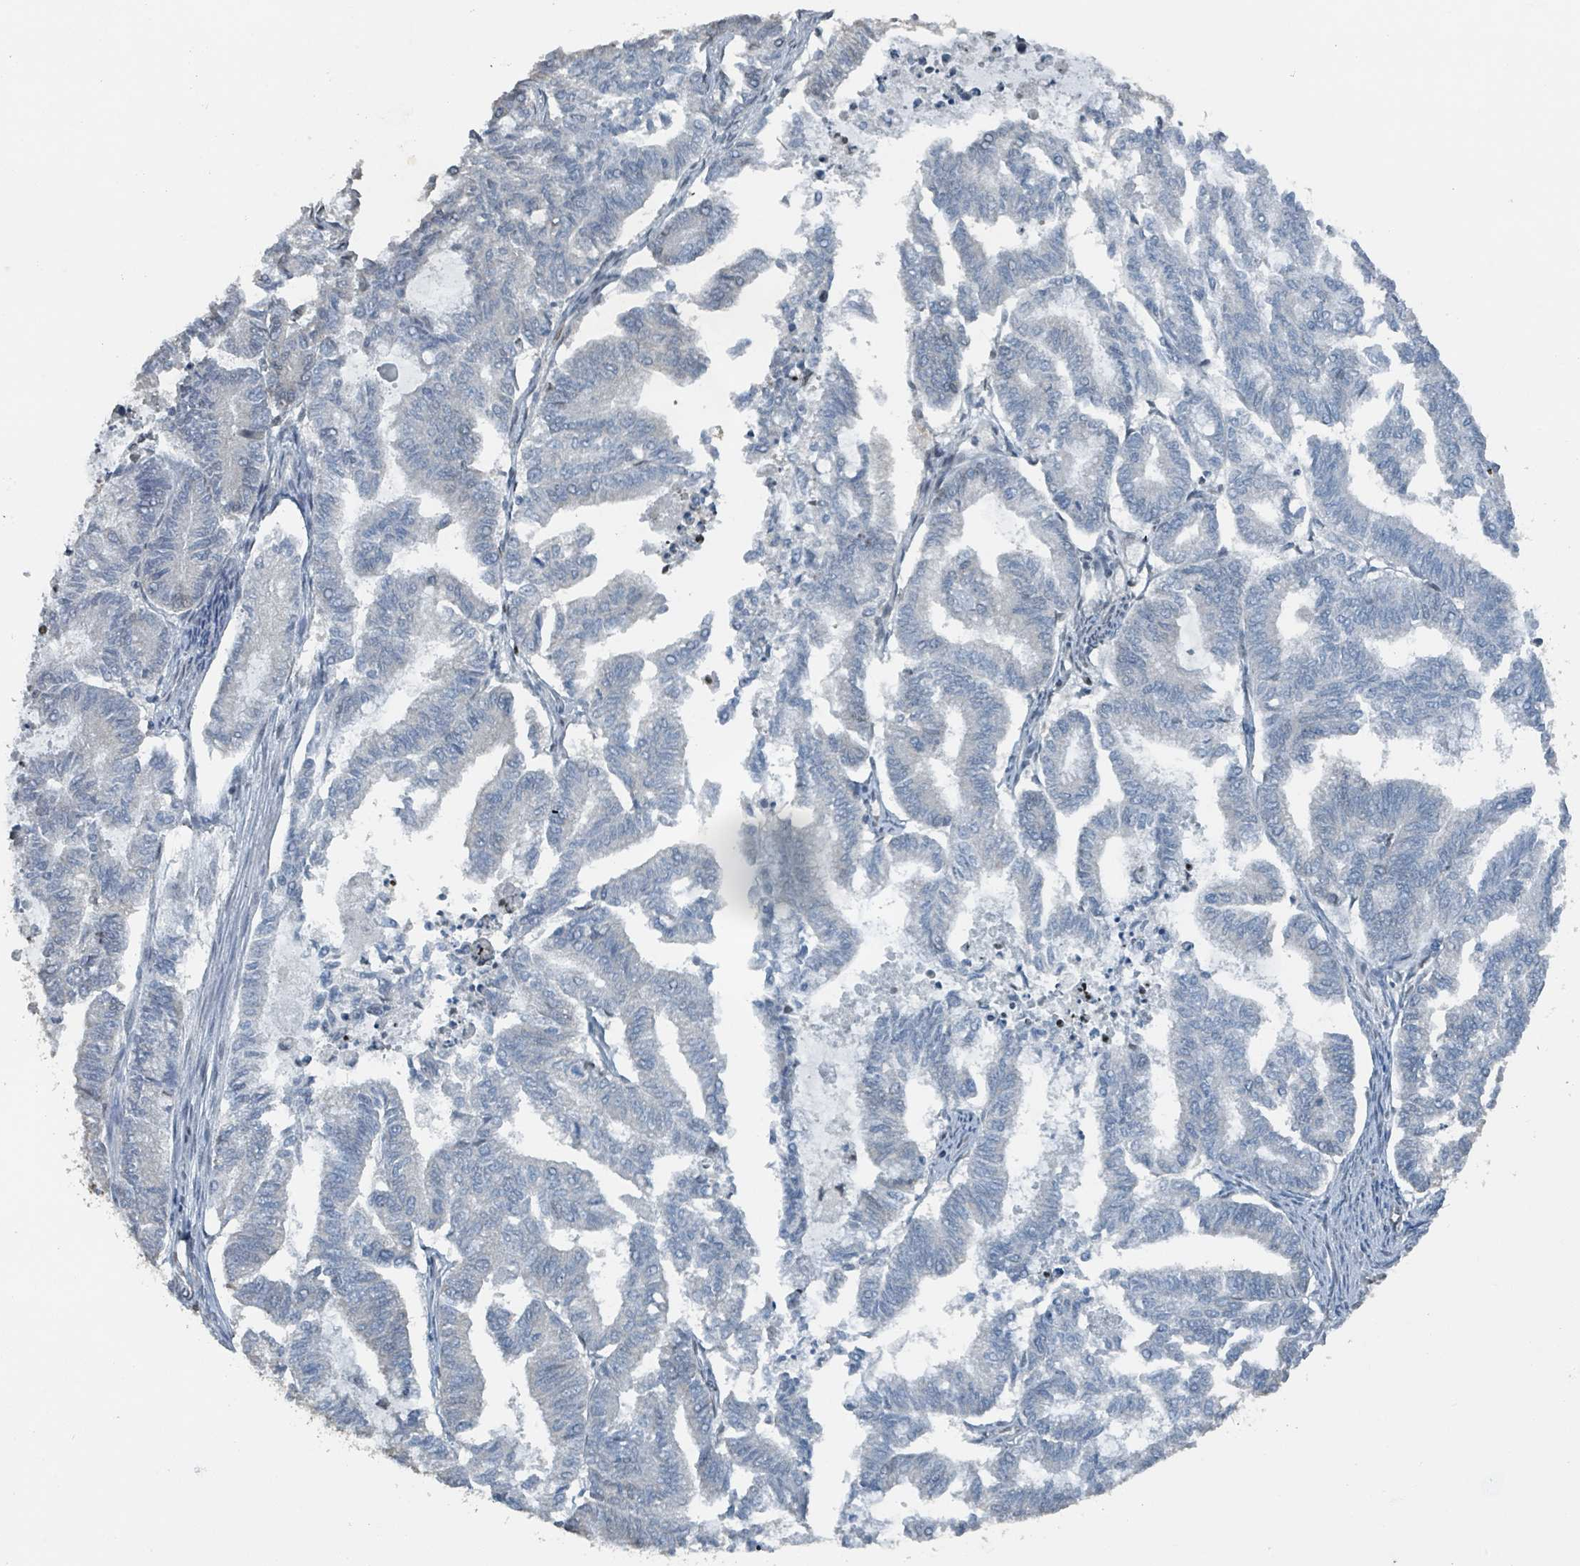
{"staining": {"intensity": "weak", "quantity": "<25%", "location": "nuclear"}, "tissue": "endometrial cancer", "cell_type": "Tumor cells", "image_type": "cancer", "snomed": [{"axis": "morphology", "description": "Adenocarcinoma, NOS"}, {"axis": "topography", "description": "Endometrium"}], "caption": "Immunohistochemical staining of endometrial cancer displays no significant expression in tumor cells.", "gene": "PHIP", "patient": {"sex": "female", "age": 79}}